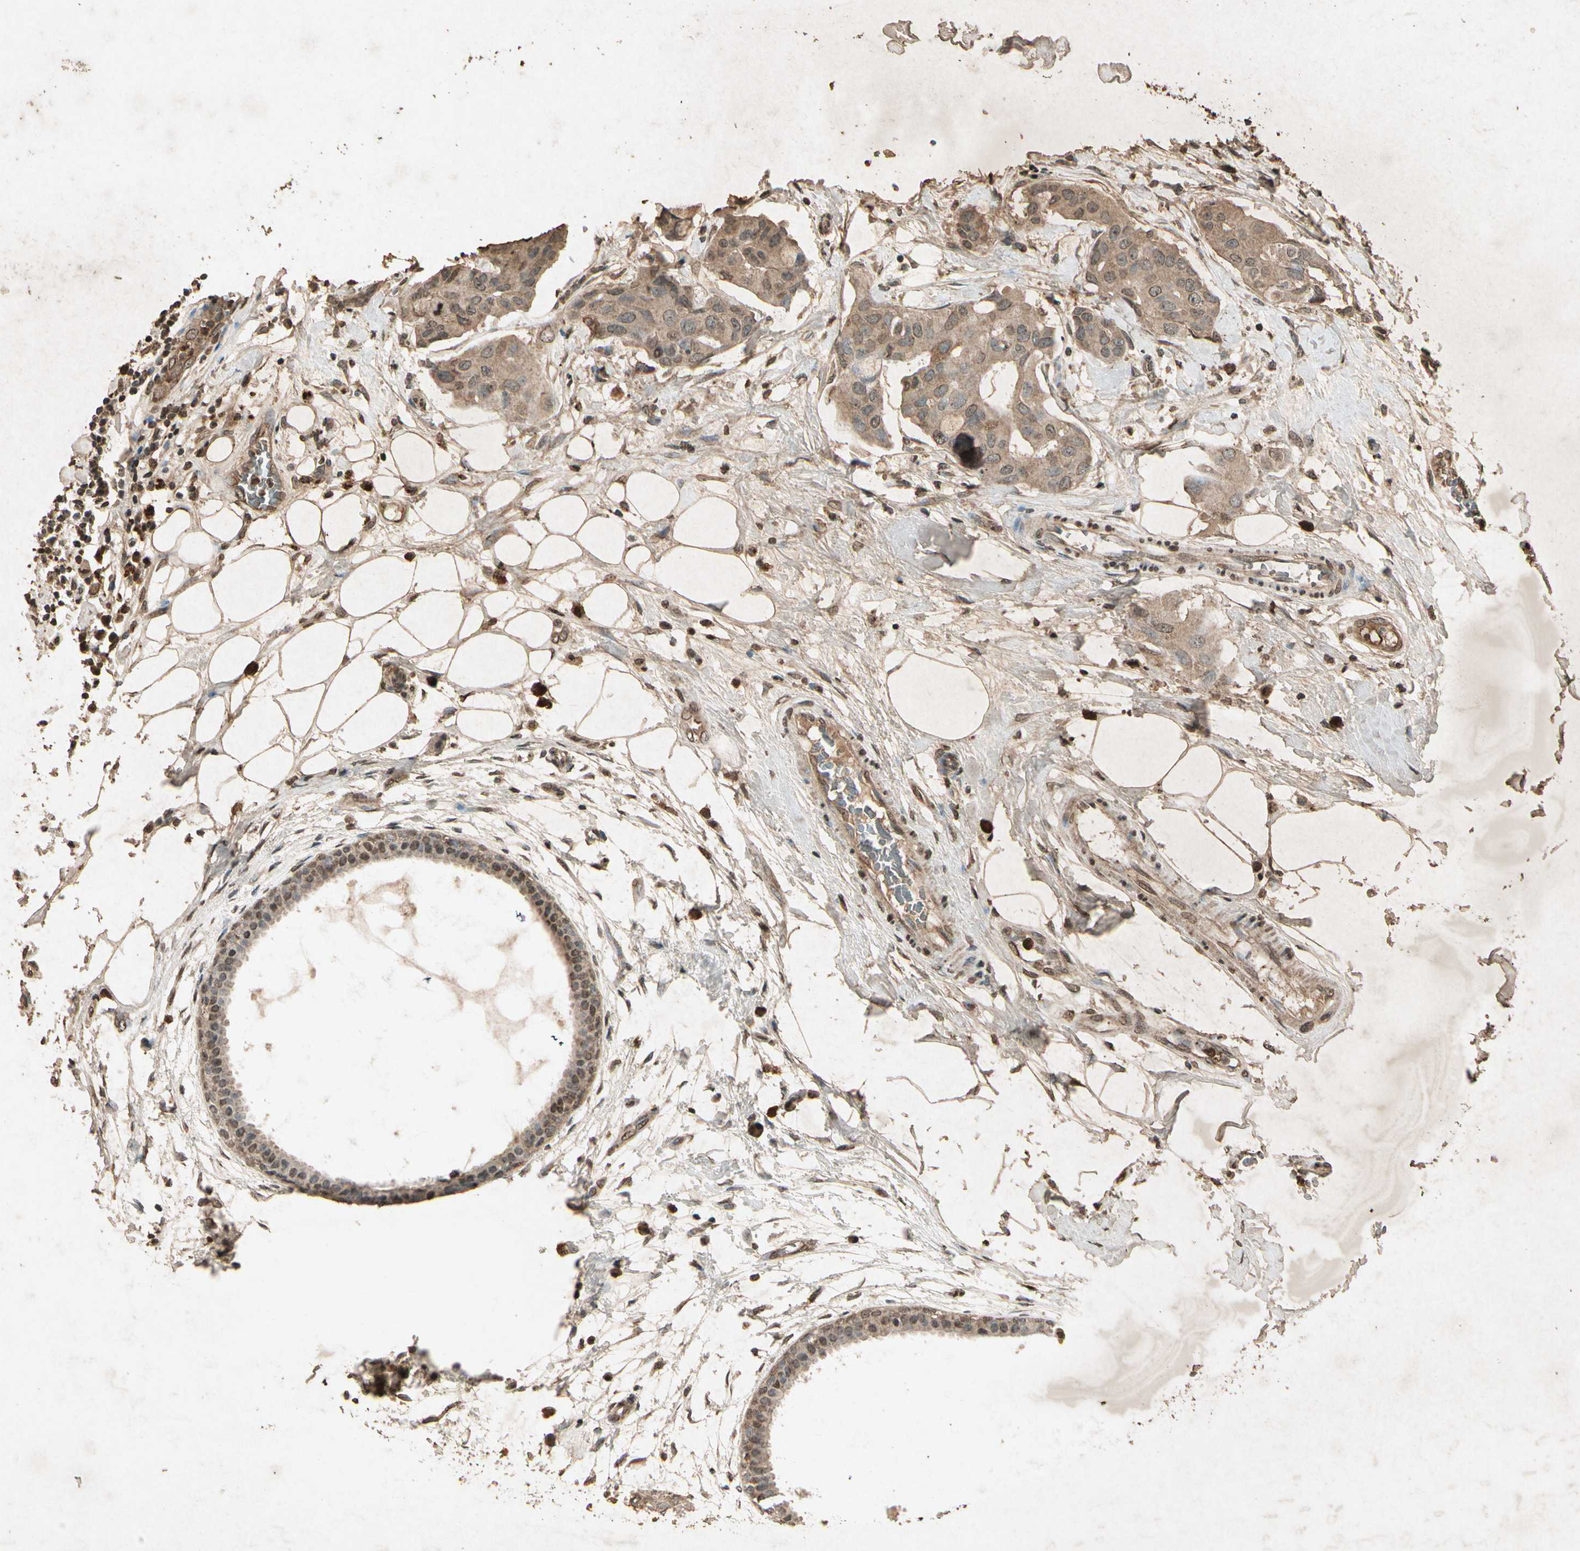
{"staining": {"intensity": "moderate", "quantity": ">75%", "location": "cytoplasmic/membranous,nuclear"}, "tissue": "breast cancer", "cell_type": "Tumor cells", "image_type": "cancer", "snomed": [{"axis": "morphology", "description": "Duct carcinoma"}, {"axis": "topography", "description": "Breast"}], "caption": "Breast cancer stained with a brown dye shows moderate cytoplasmic/membranous and nuclear positive staining in about >75% of tumor cells.", "gene": "GC", "patient": {"sex": "female", "age": 40}}